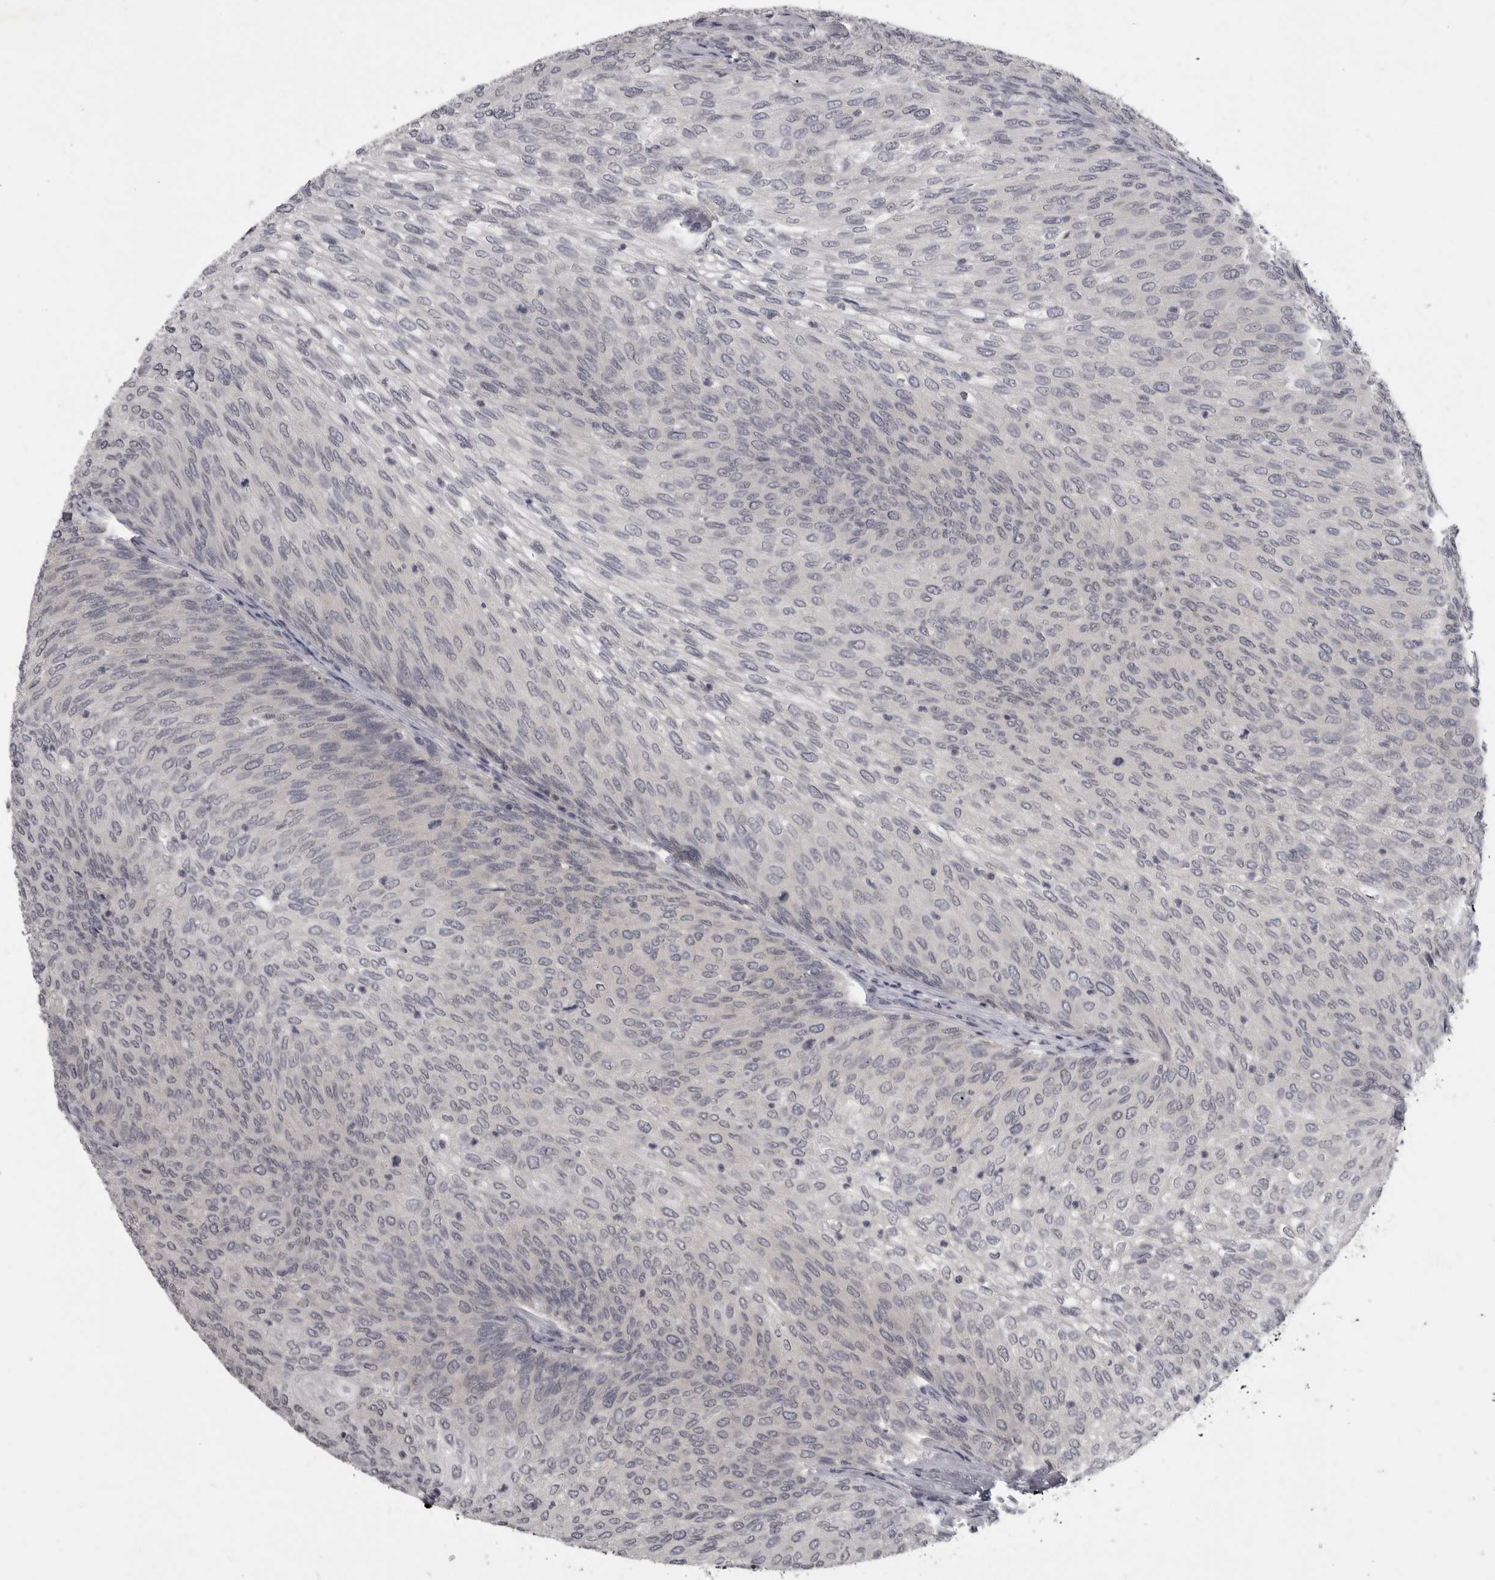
{"staining": {"intensity": "negative", "quantity": "none", "location": "none"}, "tissue": "urothelial cancer", "cell_type": "Tumor cells", "image_type": "cancer", "snomed": [{"axis": "morphology", "description": "Urothelial carcinoma, Low grade"}, {"axis": "topography", "description": "Urinary bladder"}], "caption": "The immunohistochemistry histopathology image has no significant positivity in tumor cells of urothelial cancer tissue.", "gene": "MRTO4", "patient": {"sex": "female", "age": 79}}